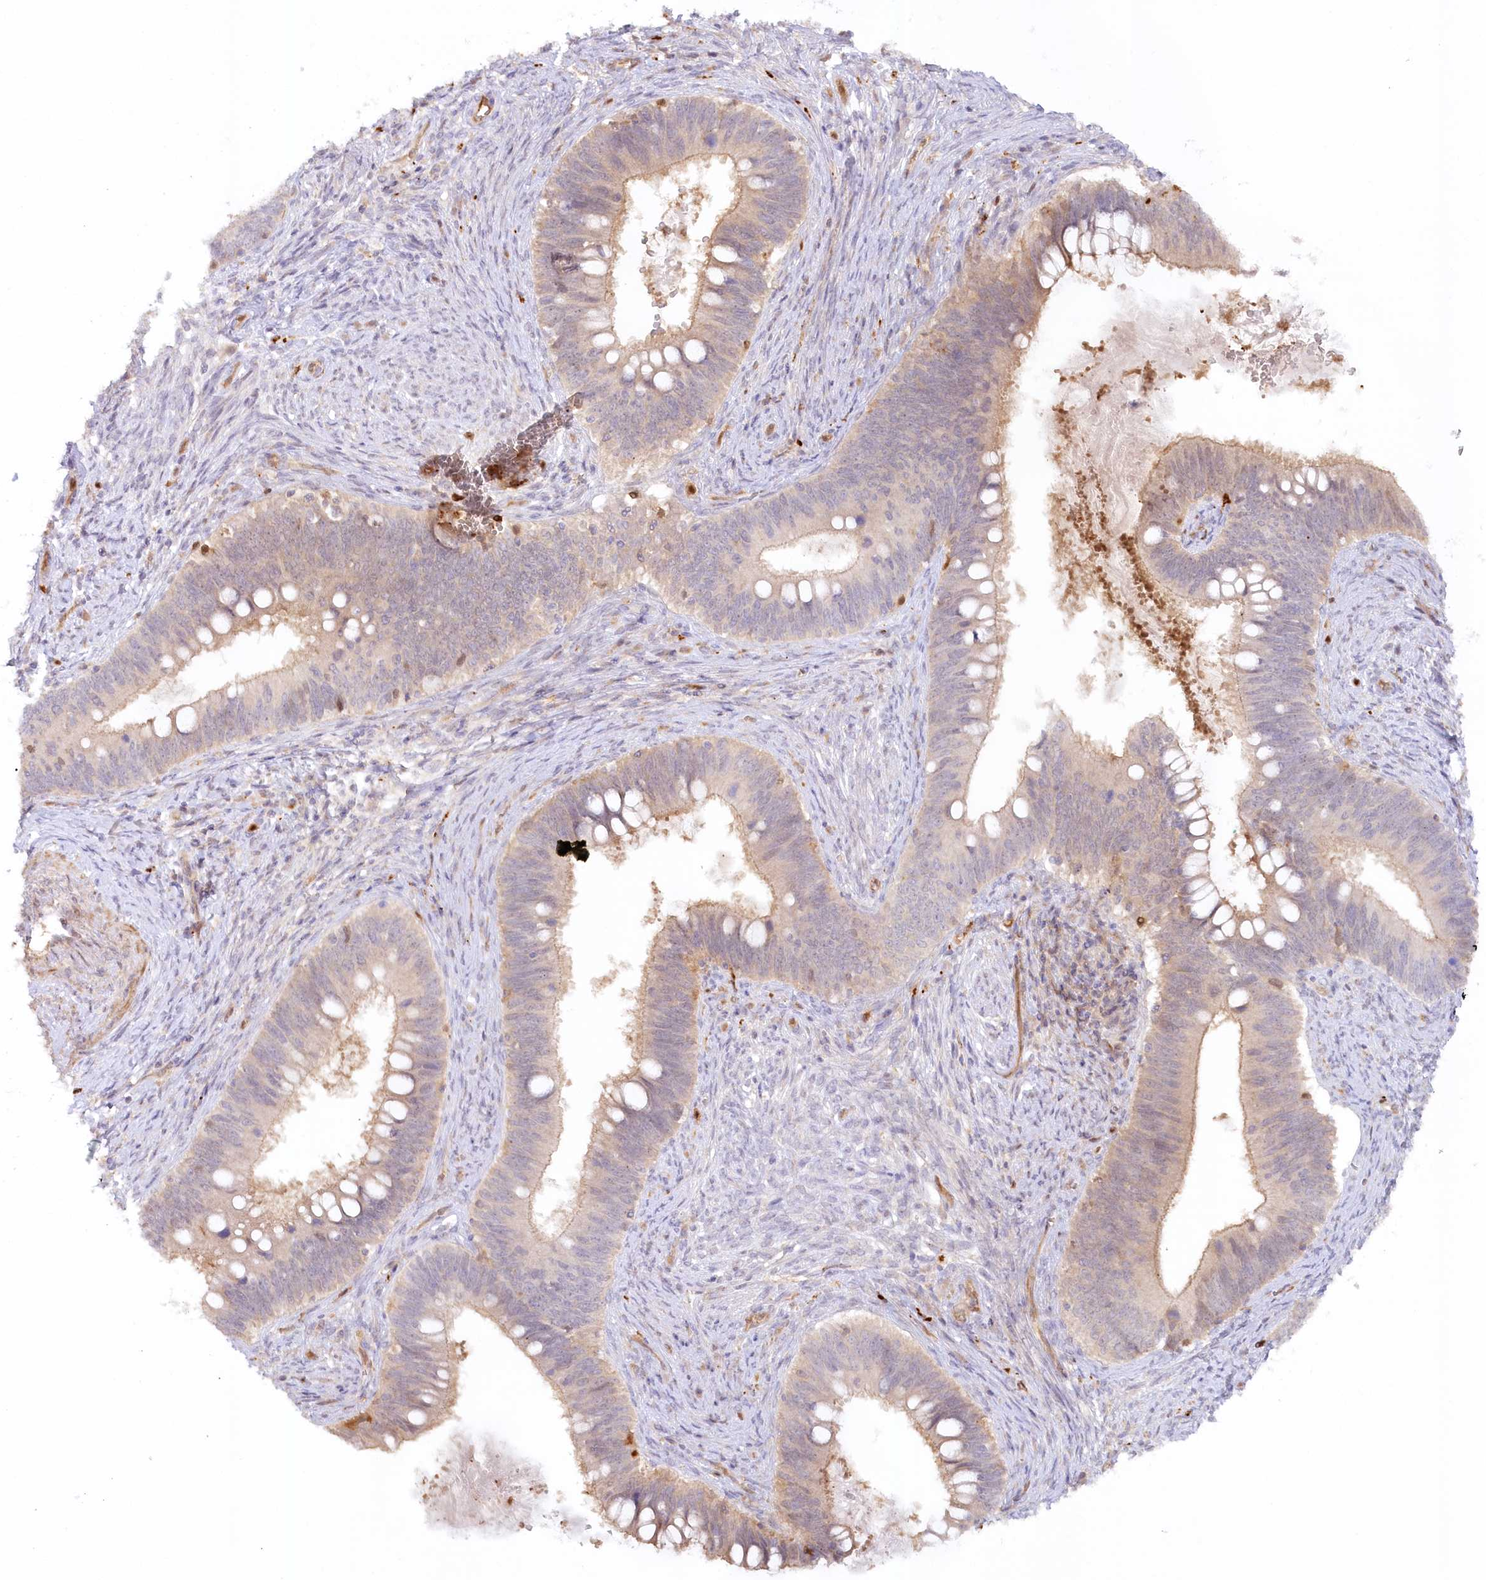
{"staining": {"intensity": "weak", "quantity": "25%-75%", "location": "cytoplasmic/membranous"}, "tissue": "cervical cancer", "cell_type": "Tumor cells", "image_type": "cancer", "snomed": [{"axis": "morphology", "description": "Adenocarcinoma, NOS"}, {"axis": "topography", "description": "Cervix"}], "caption": "Cervical cancer stained for a protein (brown) exhibits weak cytoplasmic/membranous positive staining in about 25%-75% of tumor cells.", "gene": "GBE1", "patient": {"sex": "female", "age": 42}}